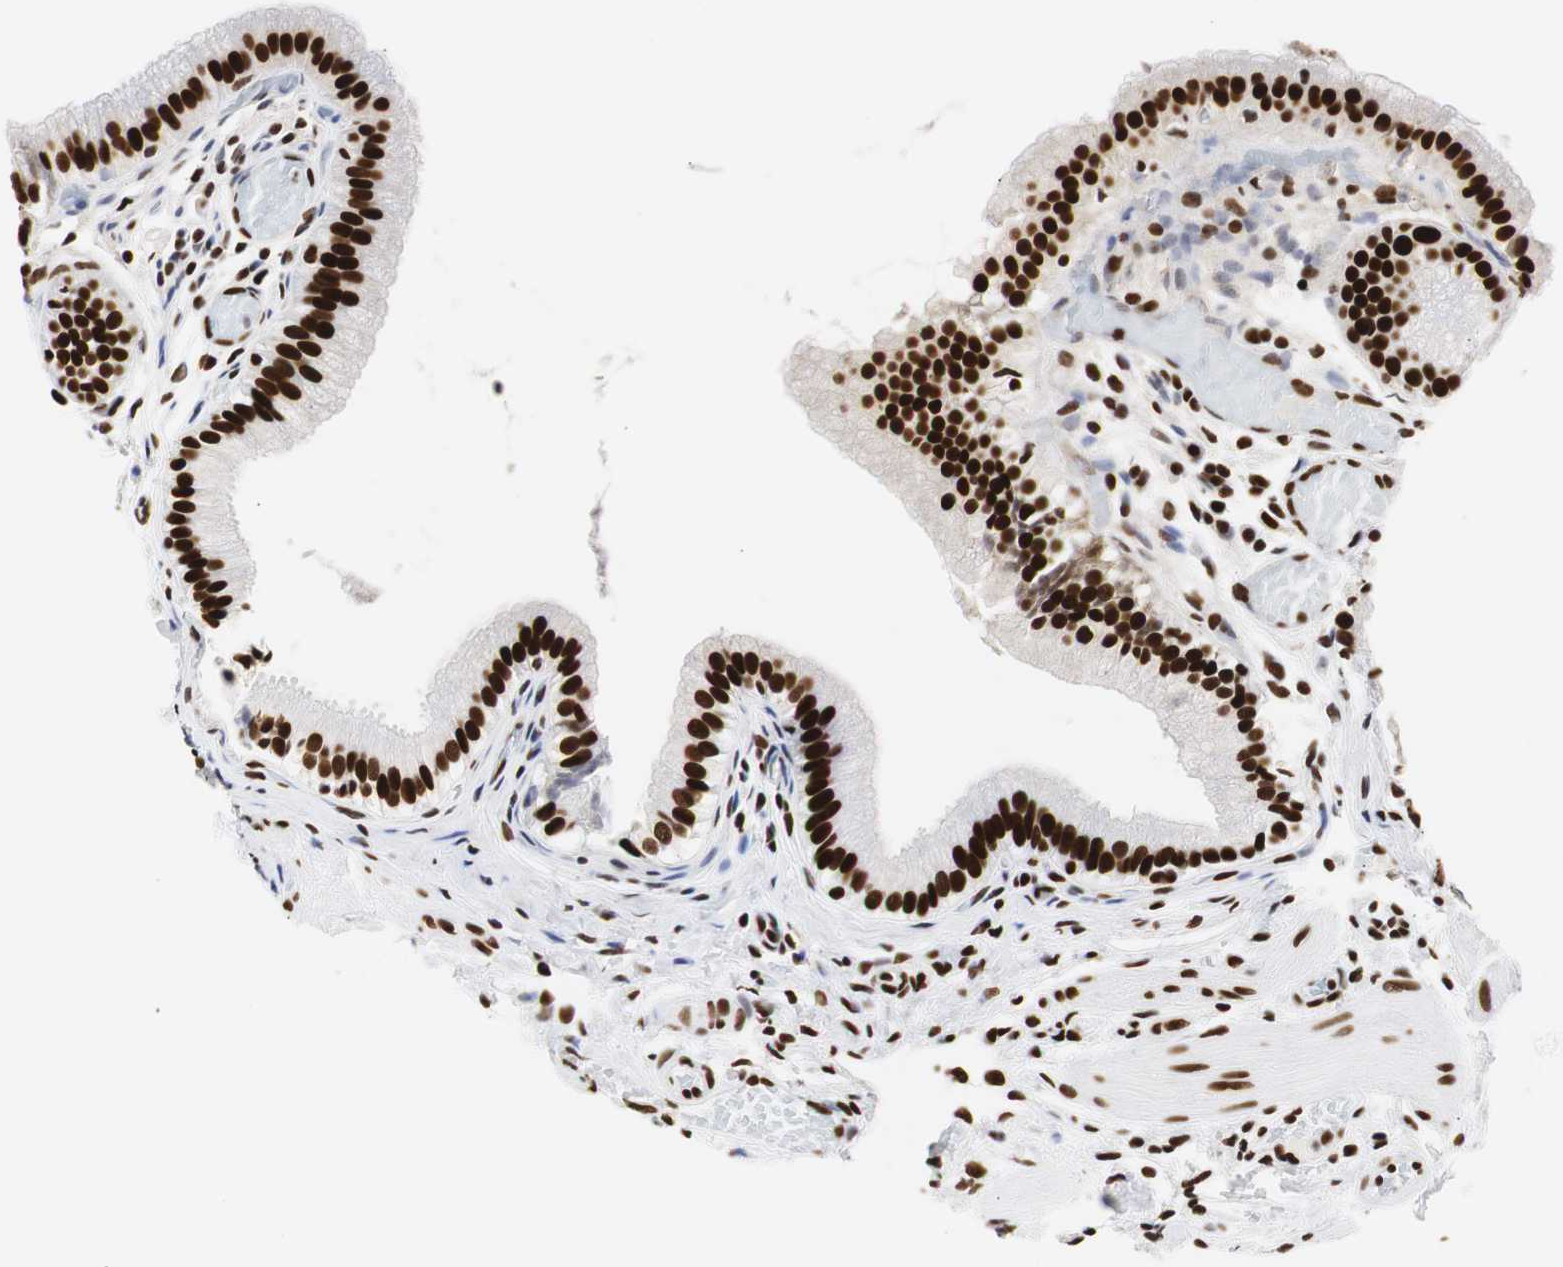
{"staining": {"intensity": "strong", "quantity": ">75%", "location": "nuclear"}, "tissue": "gallbladder", "cell_type": "Glandular cells", "image_type": "normal", "snomed": [{"axis": "morphology", "description": "Normal tissue, NOS"}, {"axis": "topography", "description": "Gallbladder"}], "caption": "Protein staining of unremarkable gallbladder demonstrates strong nuclear positivity in about >75% of glandular cells.", "gene": "HNRNPH2", "patient": {"sex": "female", "age": 26}}